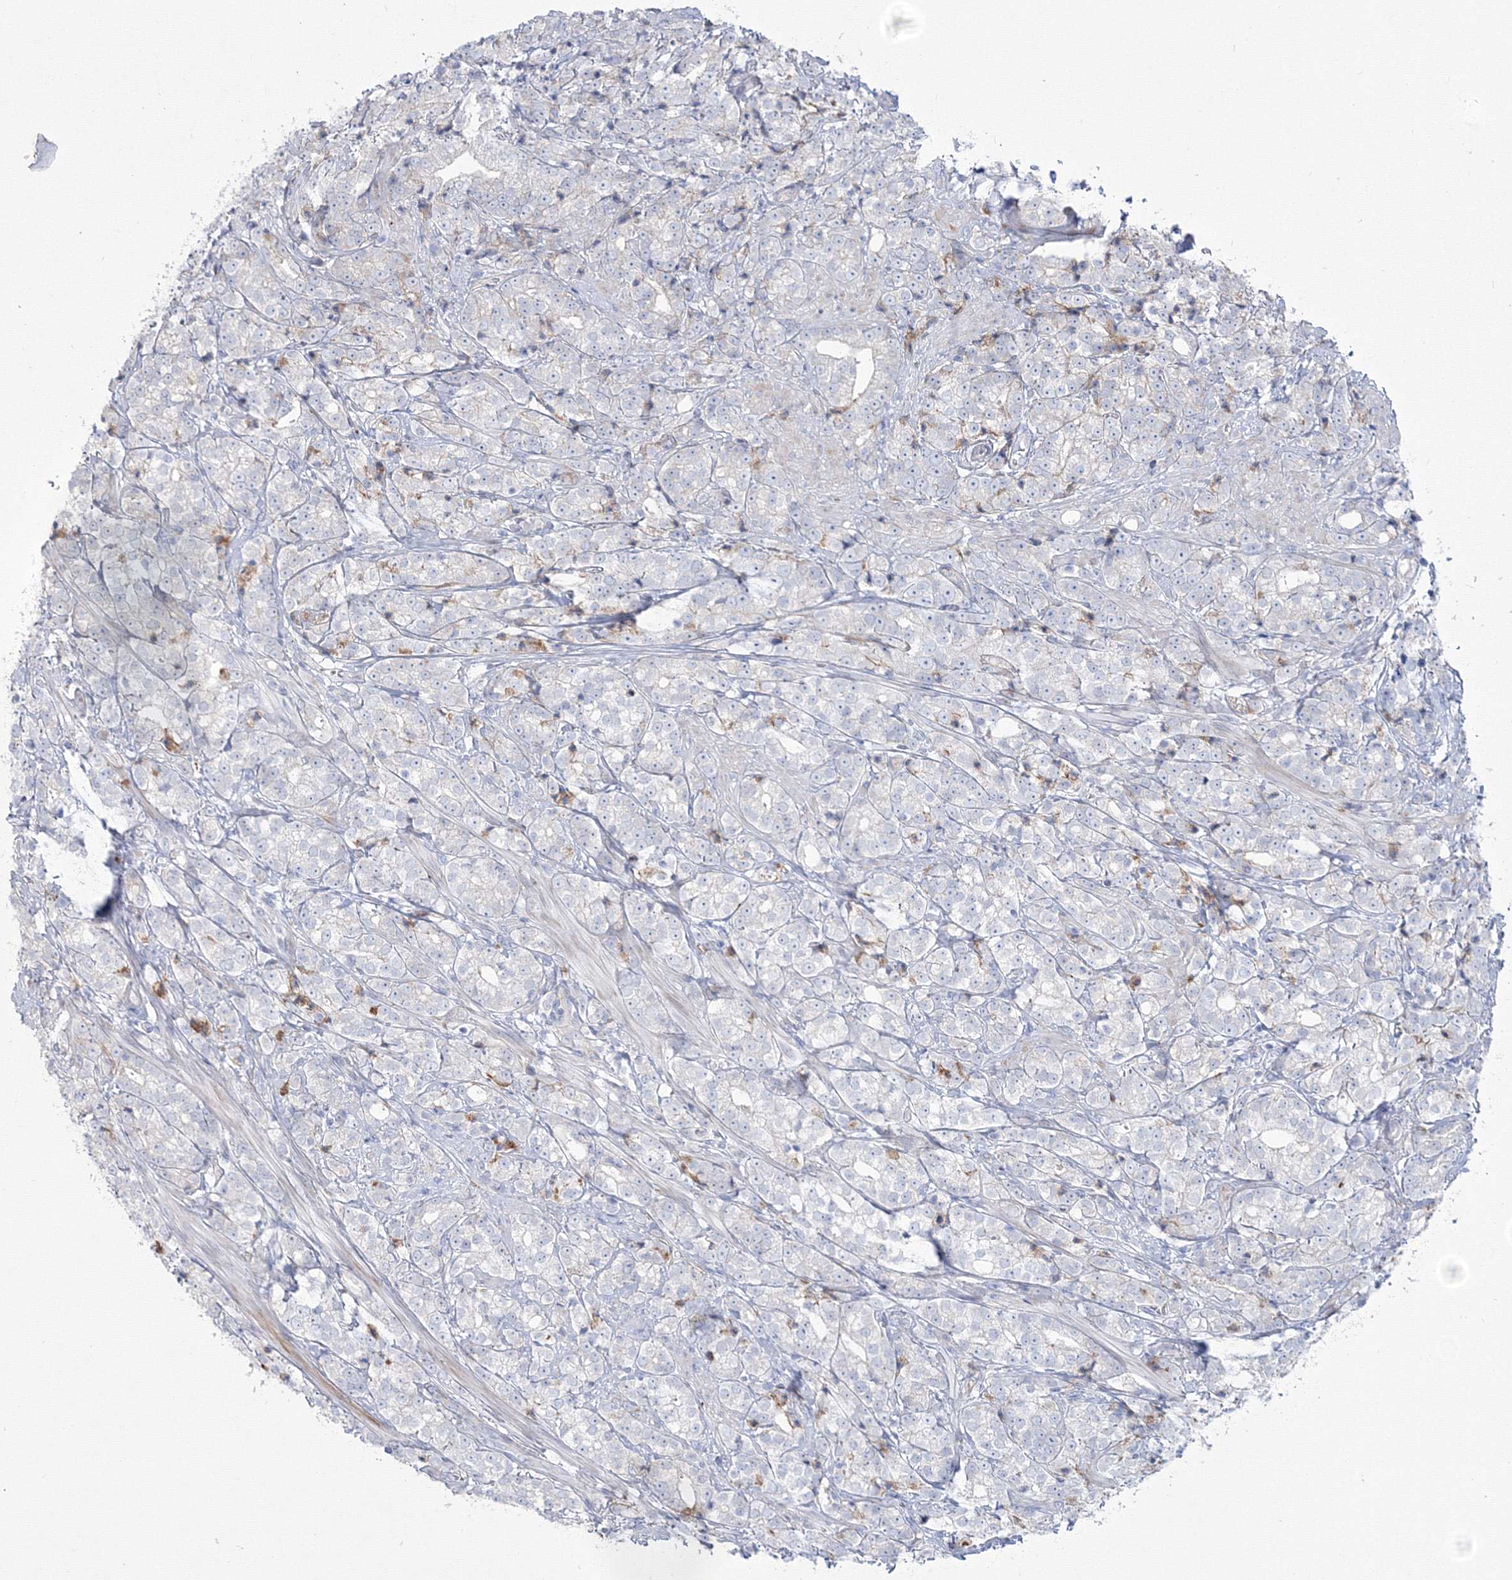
{"staining": {"intensity": "negative", "quantity": "none", "location": "none"}, "tissue": "prostate cancer", "cell_type": "Tumor cells", "image_type": "cancer", "snomed": [{"axis": "morphology", "description": "Adenocarcinoma, High grade"}, {"axis": "topography", "description": "Prostate"}], "caption": "Immunohistochemistry (IHC) of prostate cancer displays no positivity in tumor cells.", "gene": "HYAL2", "patient": {"sex": "male", "age": 69}}